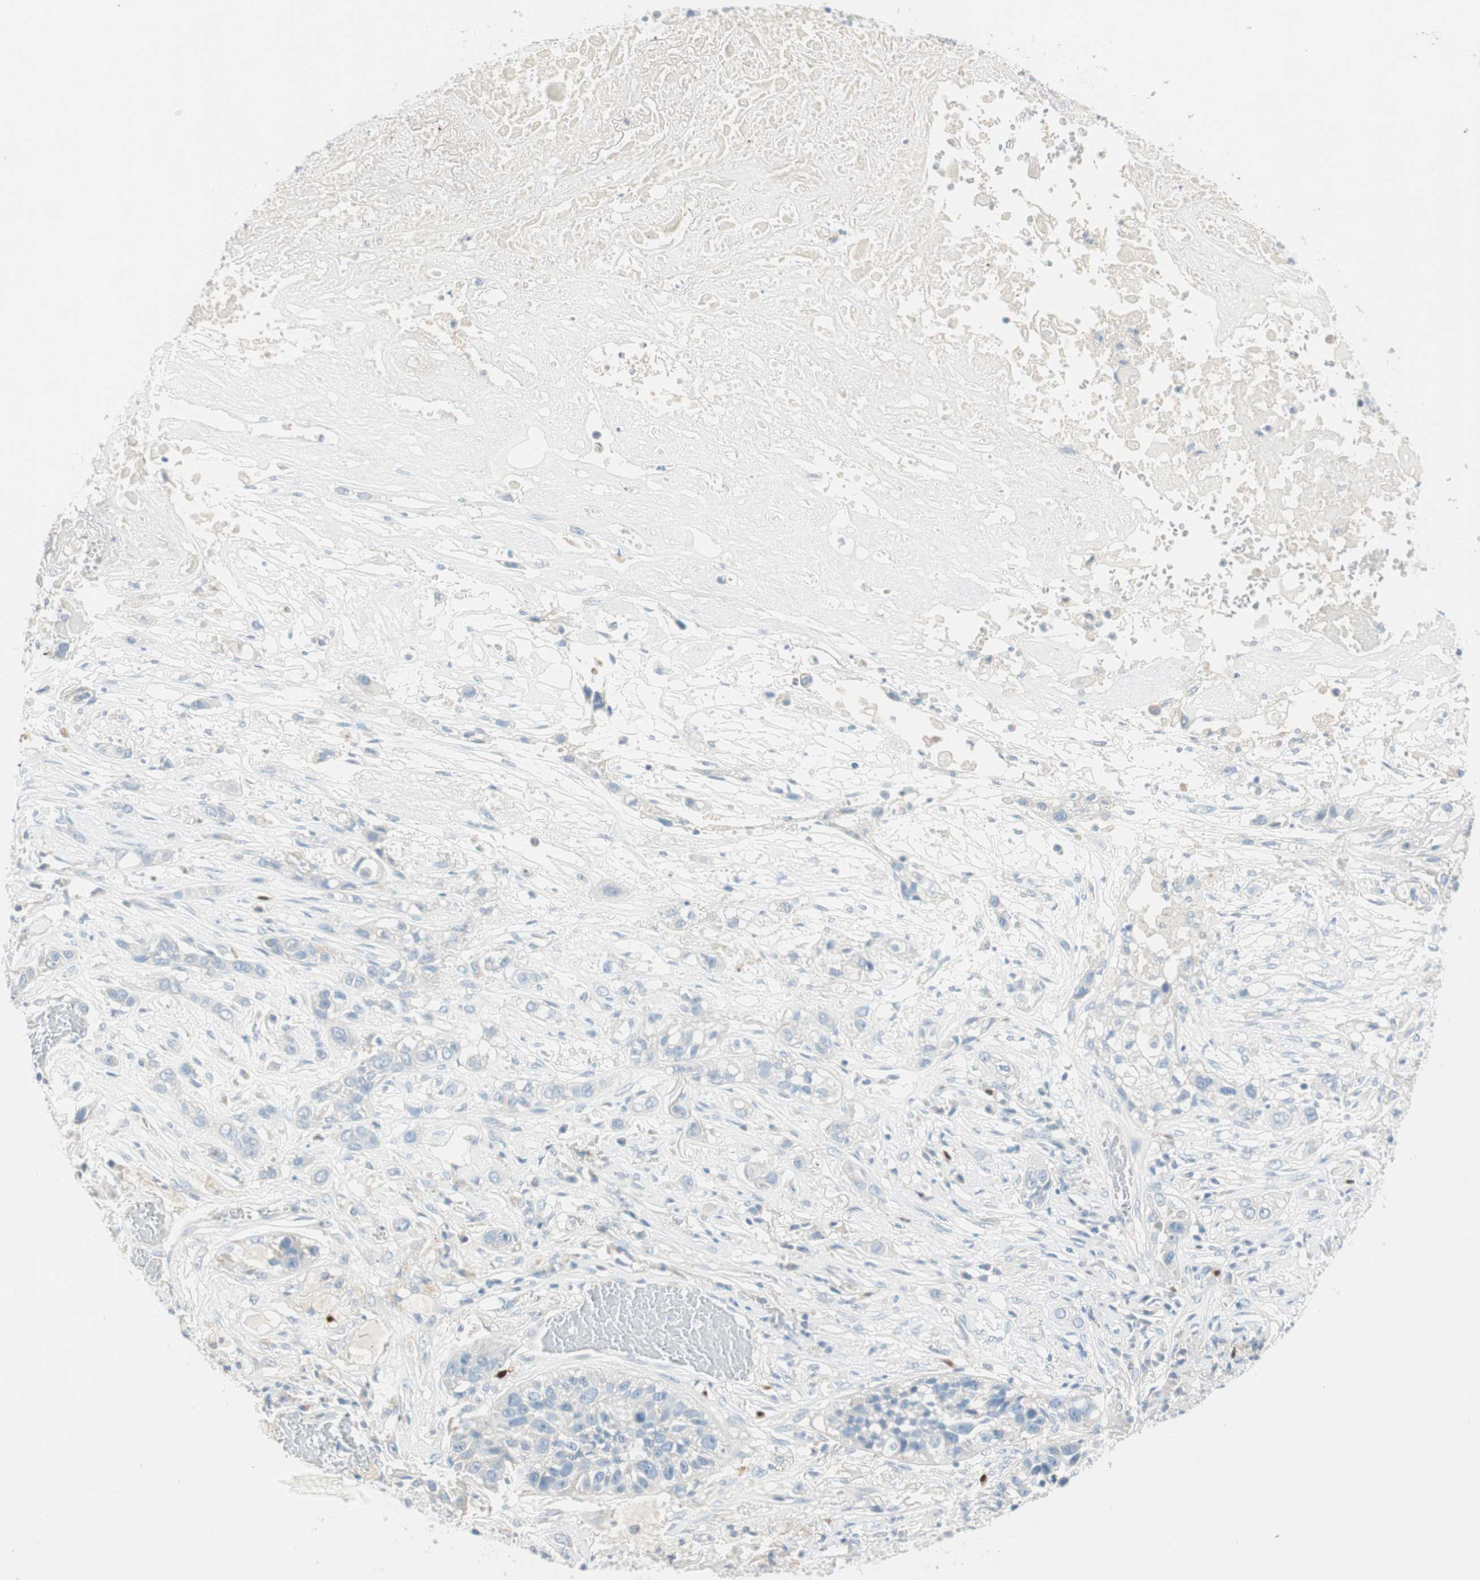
{"staining": {"intensity": "negative", "quantity": "none", "location": "none"}, "tissue": "lung cancer", "cell_type": "Tumor cells", "image_type": "cancer", "snomed": [{"axis": "morphology", "description": "Squamous cell carcinoma, NOS"}, {"axis": "topography", "description": "Lung"}], "caption": "Immunohistochemistry (IHC) of lung squamous cell carcinoma shows no positivity in tumor cells.", "gene": "HPGD", "patient": {"sex": "male", "age": 71}}